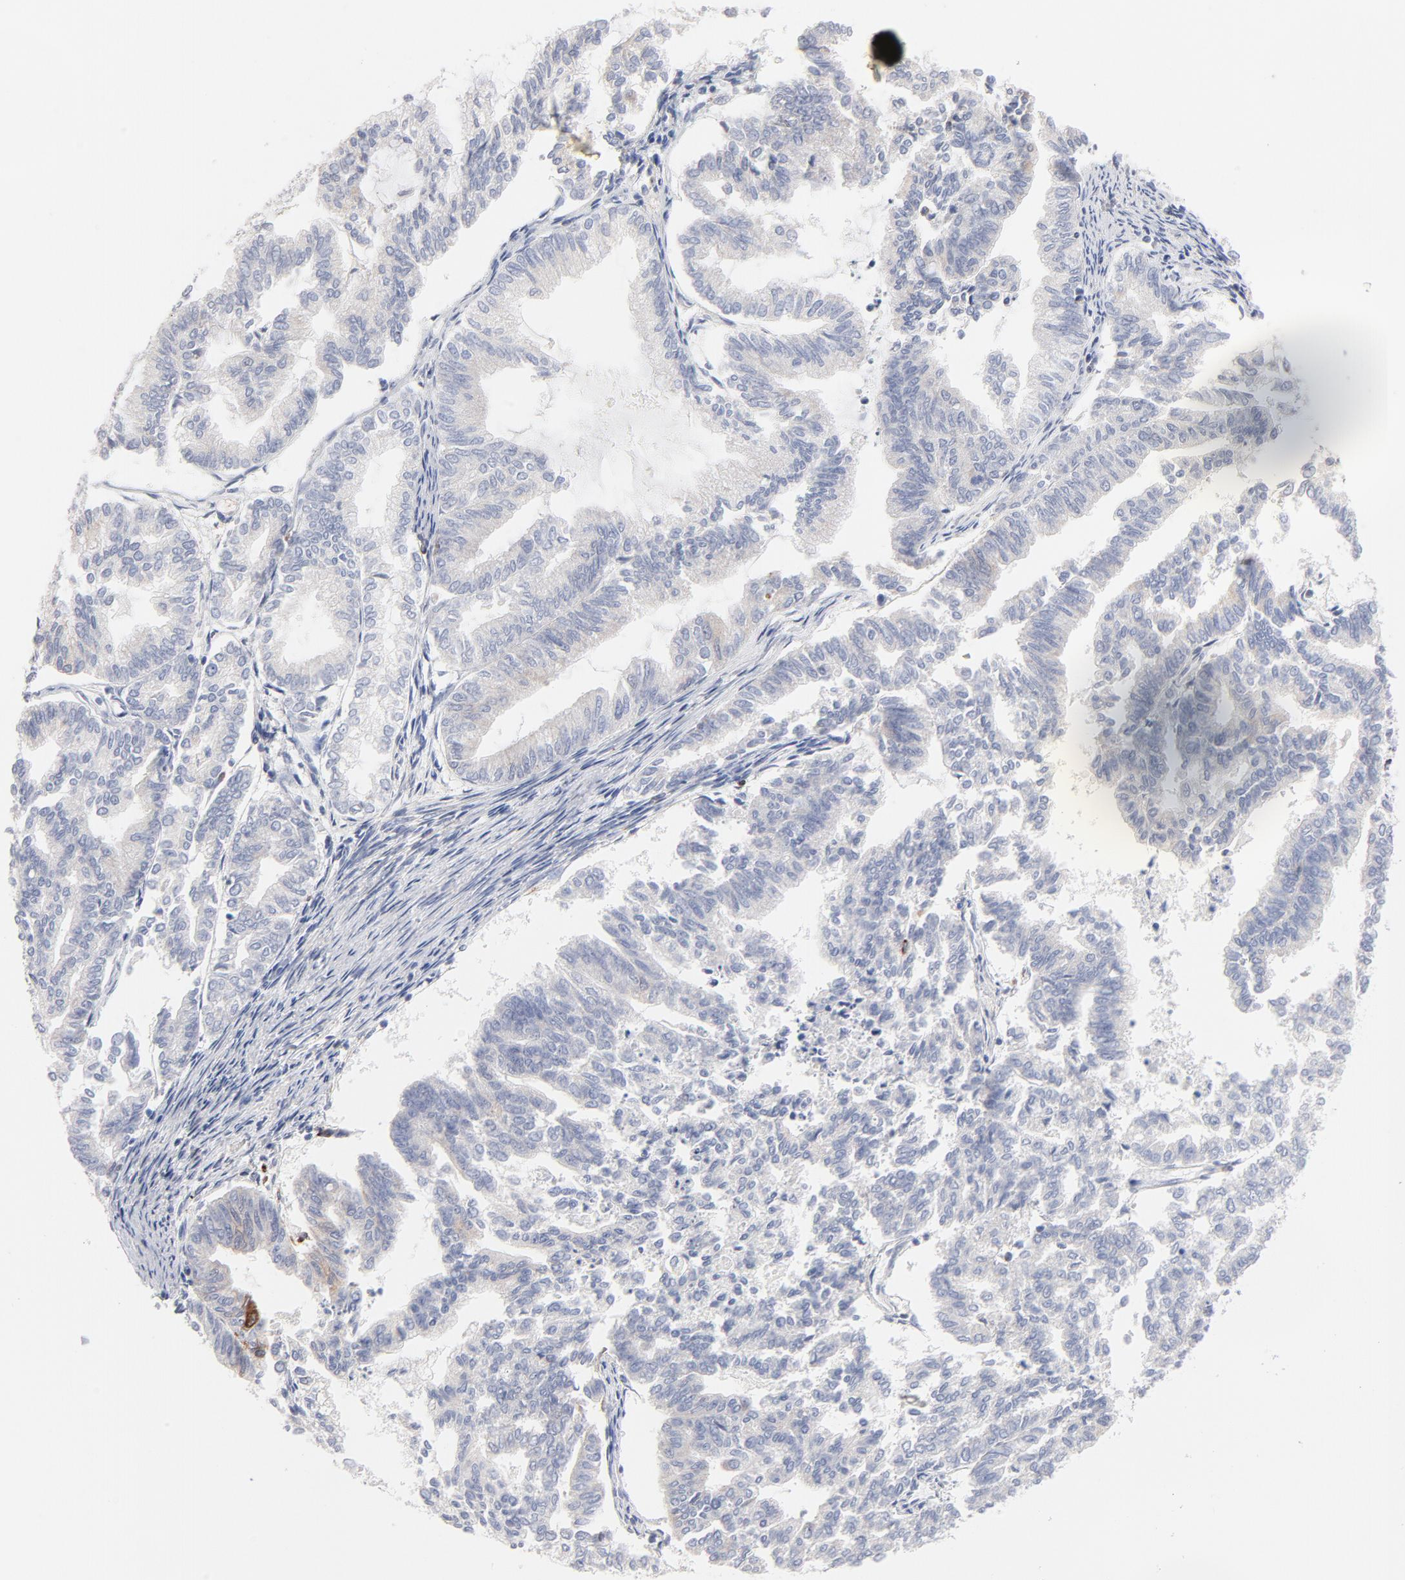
{"staining": {"intensity": "negative", "quantity": "none", "location": "none"}, "tissue": "endometrial cancer", "cell_type": "Tumor cells", "image_type": "cancer", "snomed": [{"axis": "morphology", "description": "Adenocarcinoma, NOS"}, {"axis": "topography", "description": "Endometrium"}], "caption": "Tumor cells are negative for protein expression in human adenocarcinoma (endometrial).", "gene": "MID1", "patient": {"sex": "female", "age": 79}}